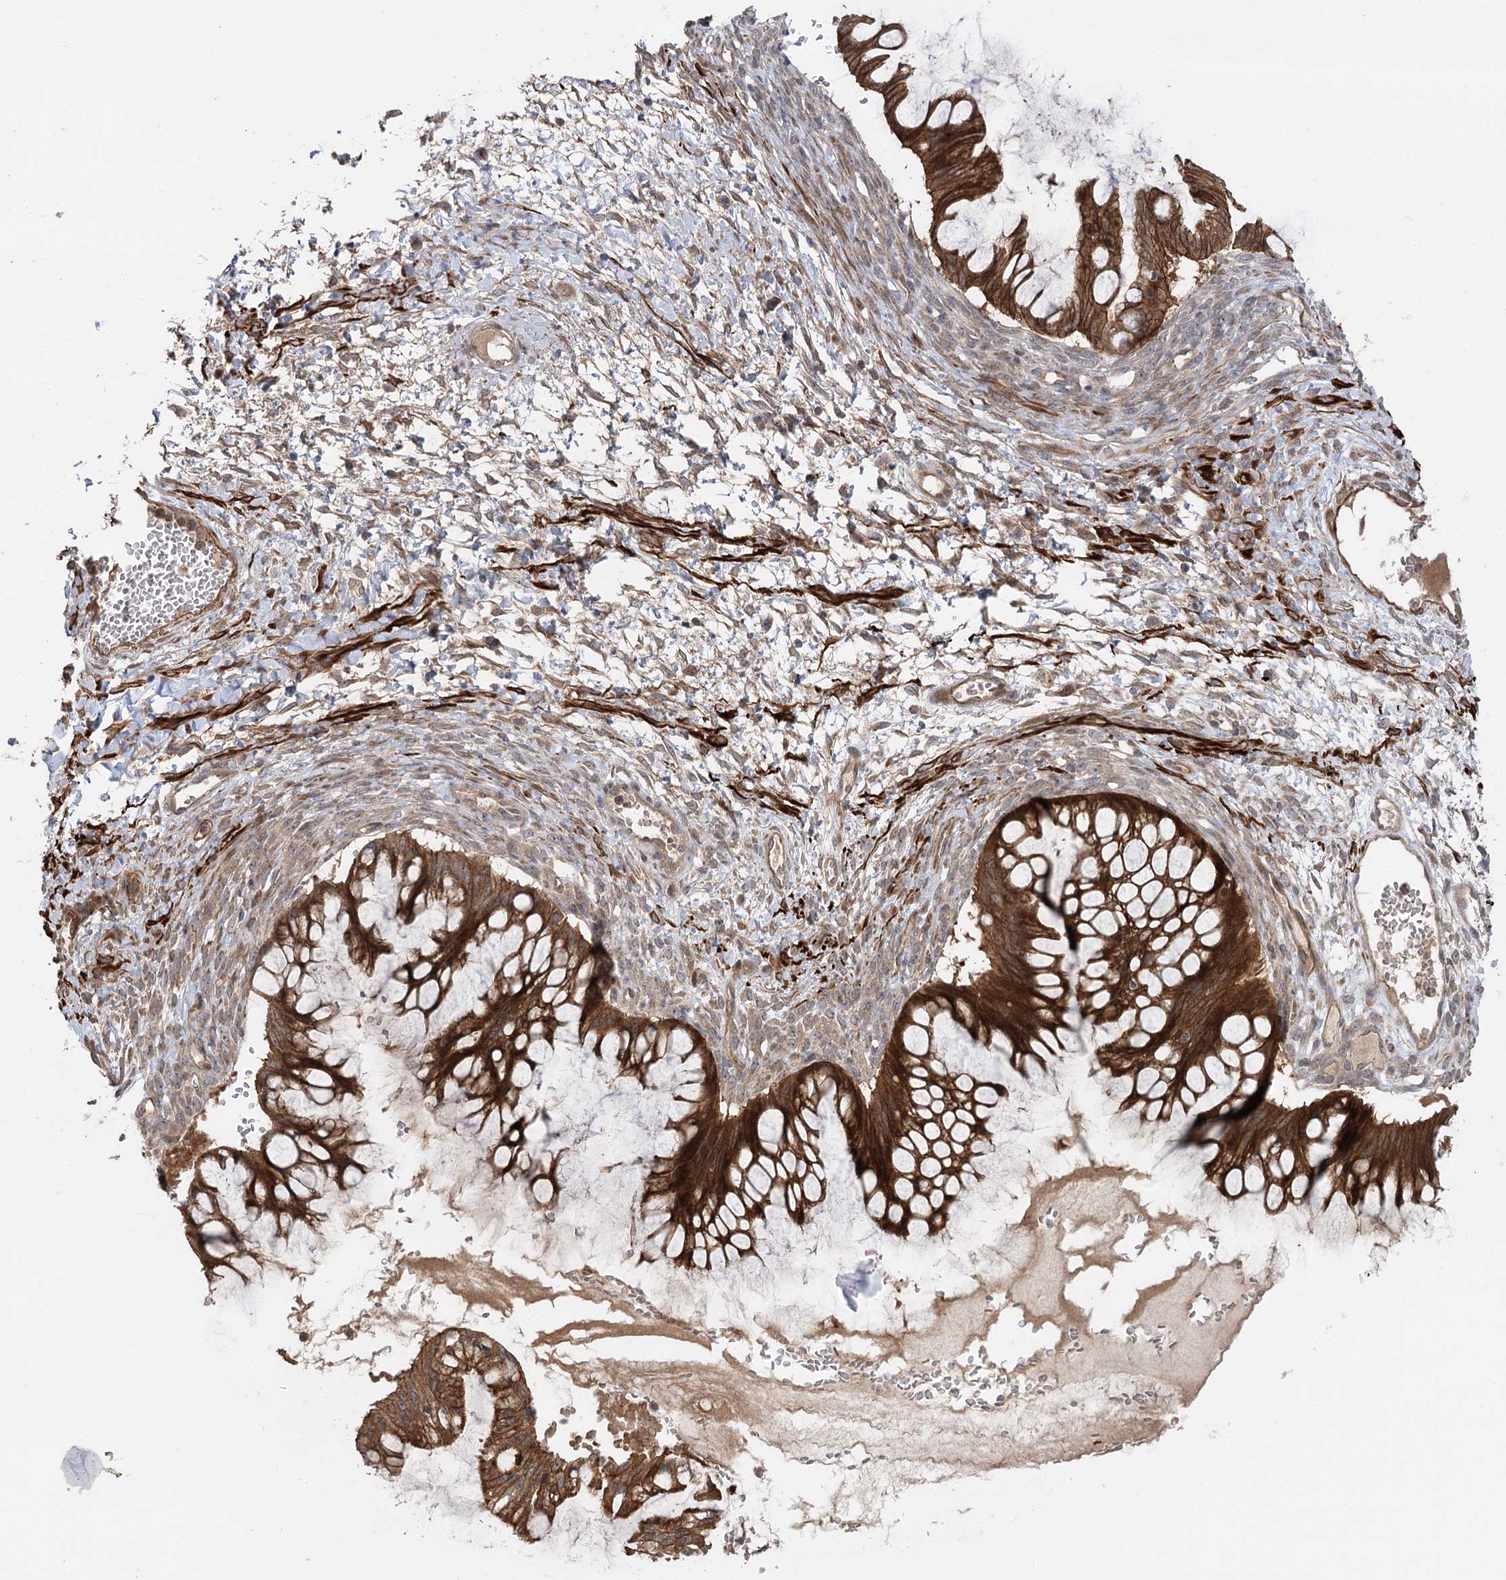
{"staining": {"intensity": "strong", "quantity": ">75%", "location": "cytoplasmic/membranous"}, "tissue": "ovarian cancer", "cell_type": "Tumor cells", "image_type": "cancer", "snomed": [{"axis": "morphology", "description": "Cystadenocarcinoma, mucinous, NOS"}, {"axis": "topography", "description": "Ovary"}], "caption": "Tumor cells reveal high levels of strong cytoplasmic/membranous expression in about >75% of cells in ovarian cancer.", "gene": "KCNN2", "patient": {"sex": "female", "age": 73}}